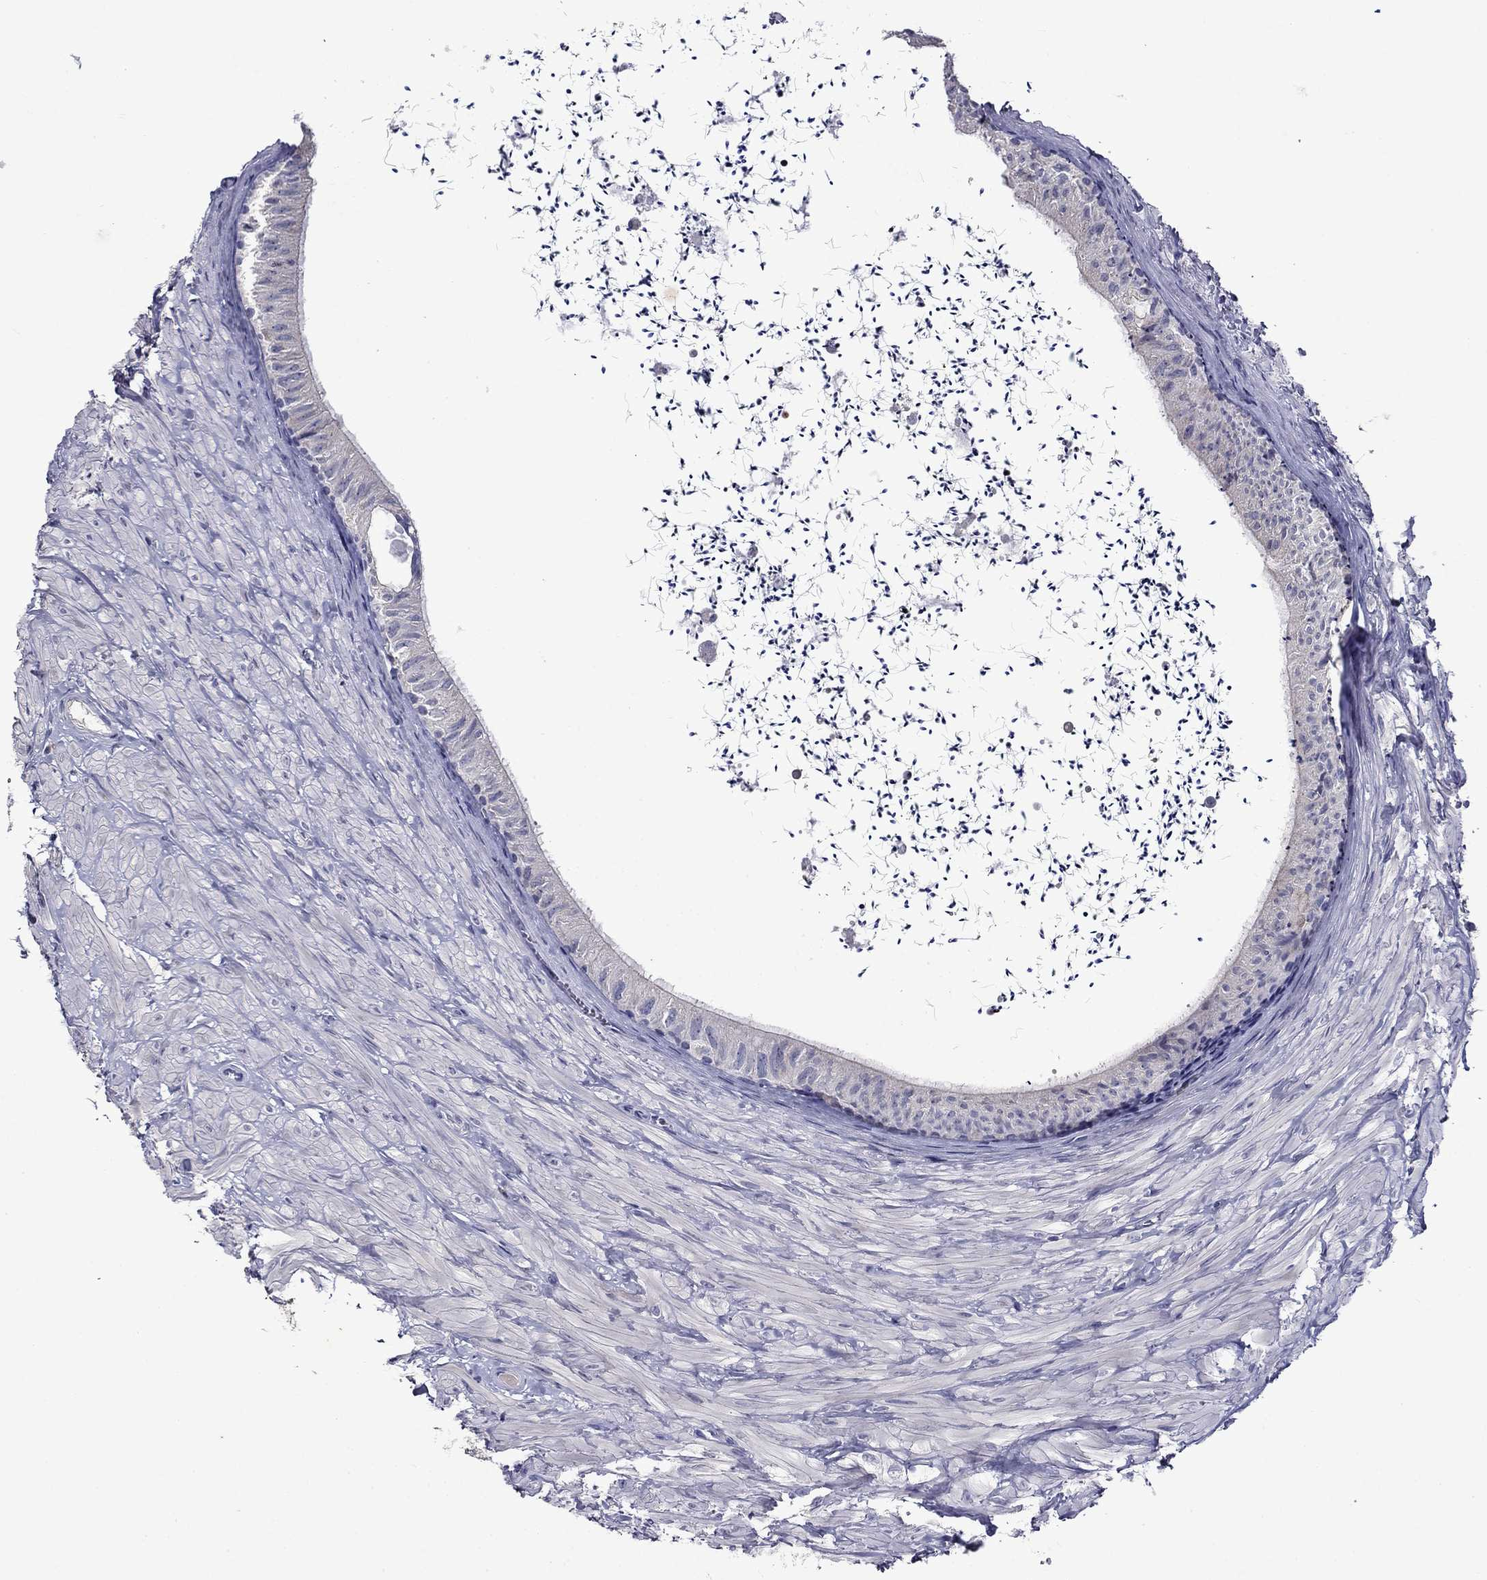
{"staining": {"intensity": "negative", "quantity": "none", "location": "none"}, "tissue": "epididymis", "cell_type": "Glandular cells", "image_type": "normal", "snomed": [{"axis": "morphology", "description": "Normal tissue, NOS"}, {"axis": "topography", "description": "Epididymis"}], "caption": "Human epididymis stained for a protein using immunohistochemistry (IHC) exhibits no expression in glandular cells.", "gene": "IRF5", "patient": {"sex": "male", "age": 32}}